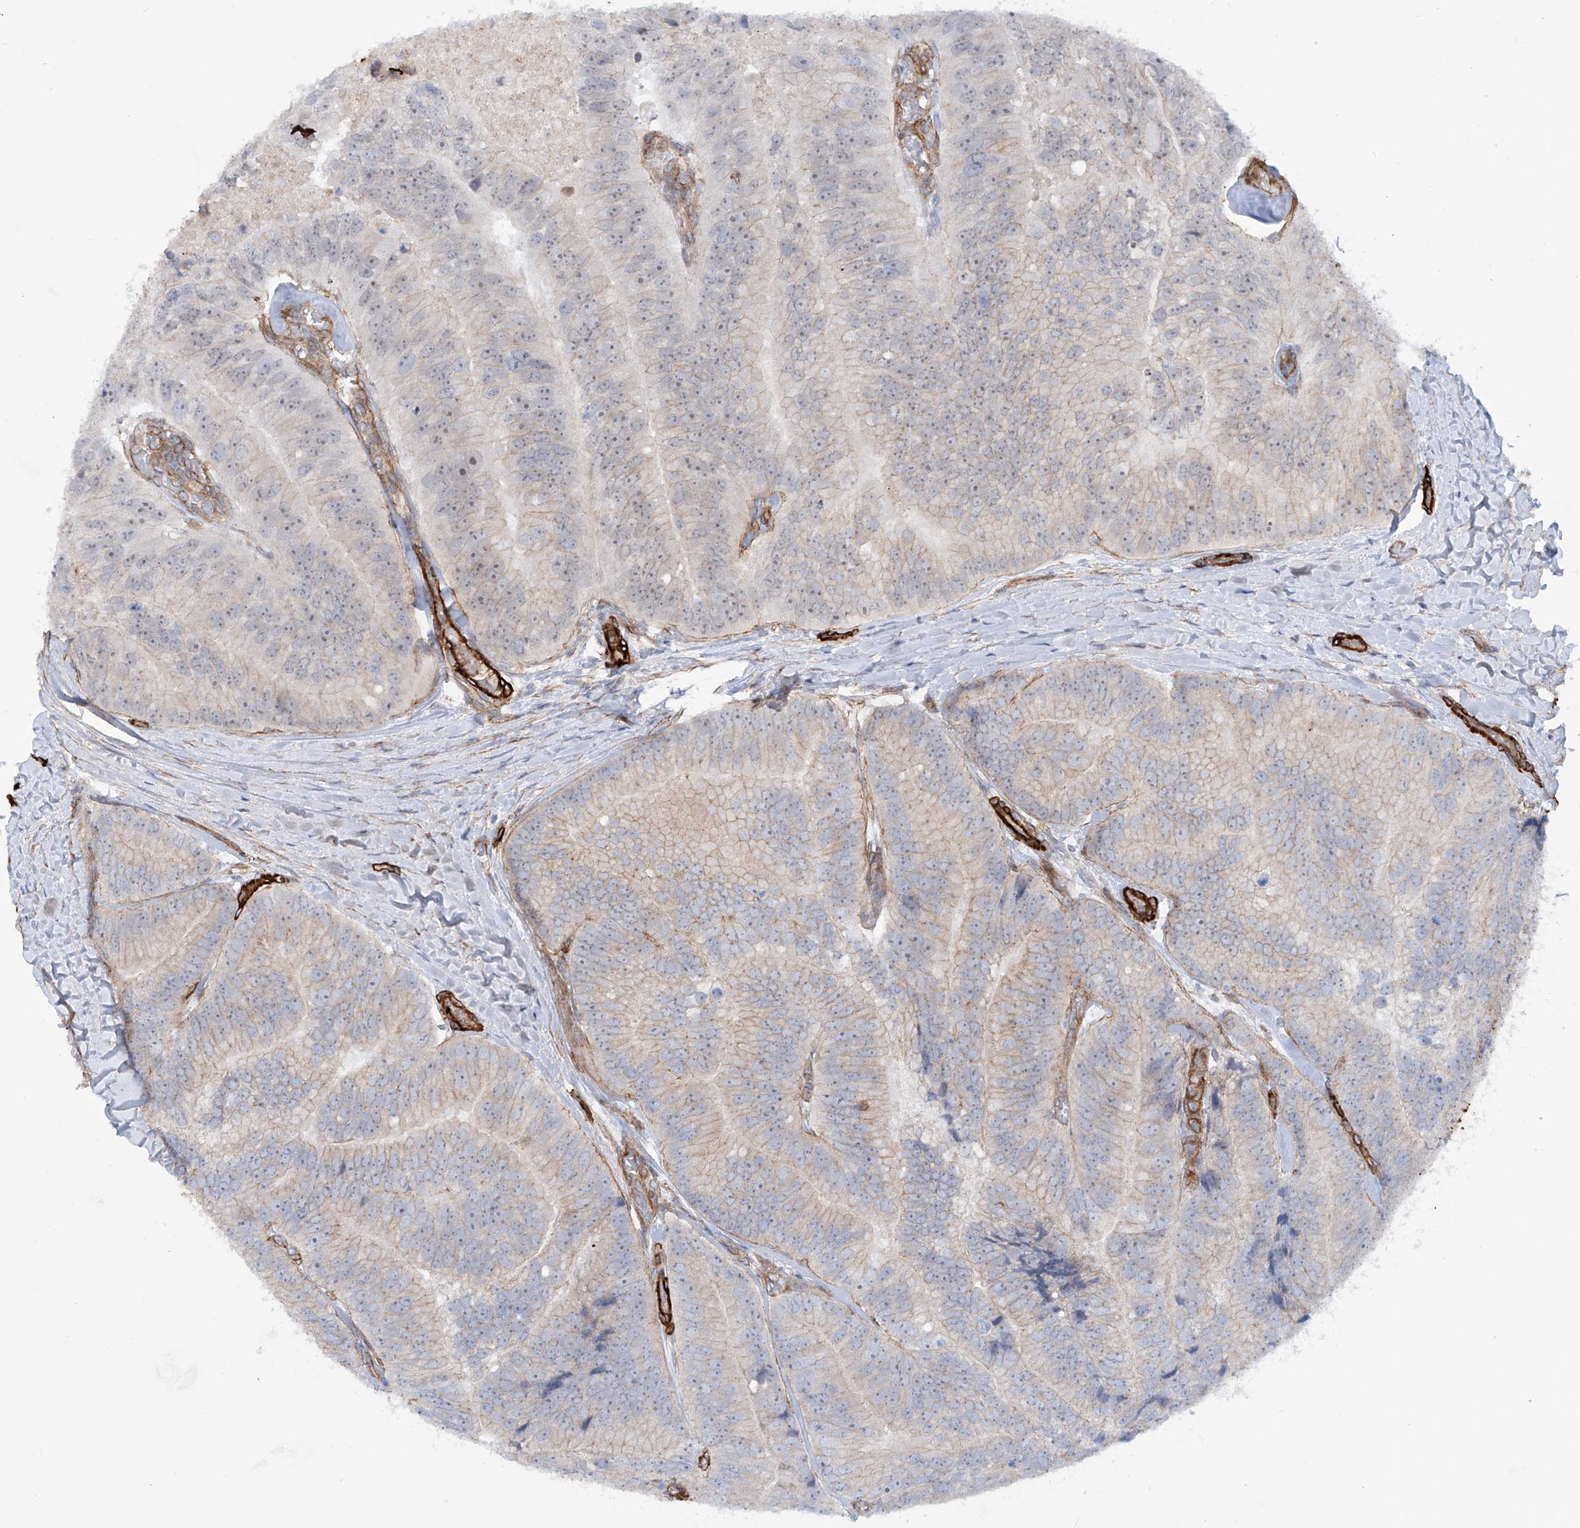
{"staining": {"intensity": "weak", "quantity": "25%-75%", "location": "cytoplasmic/membranous"}, "tissue": "prostate cancer", "cell_type": "Tumor cells", "image_type": "cancer", "snomed": [{"axis": "morphology", "description": "Adenocarcinoma, High grade"}, {"axis": "topography", "description": "Prostate"}], "caption": "Protein staining of prostate cancer (adenocarcinoma (high-grade)) tissue displays weak cytoplasmic/membranous staining in approximately 25%-75% of tumor cells. The staining was performed using DAB to visualize the protein expression in brown, while the nuclei were stained in blue with hematoxylin (Magnification: 20x).", "gene": "ZNF490", "patient": {"sex": "male", "age": 70}}